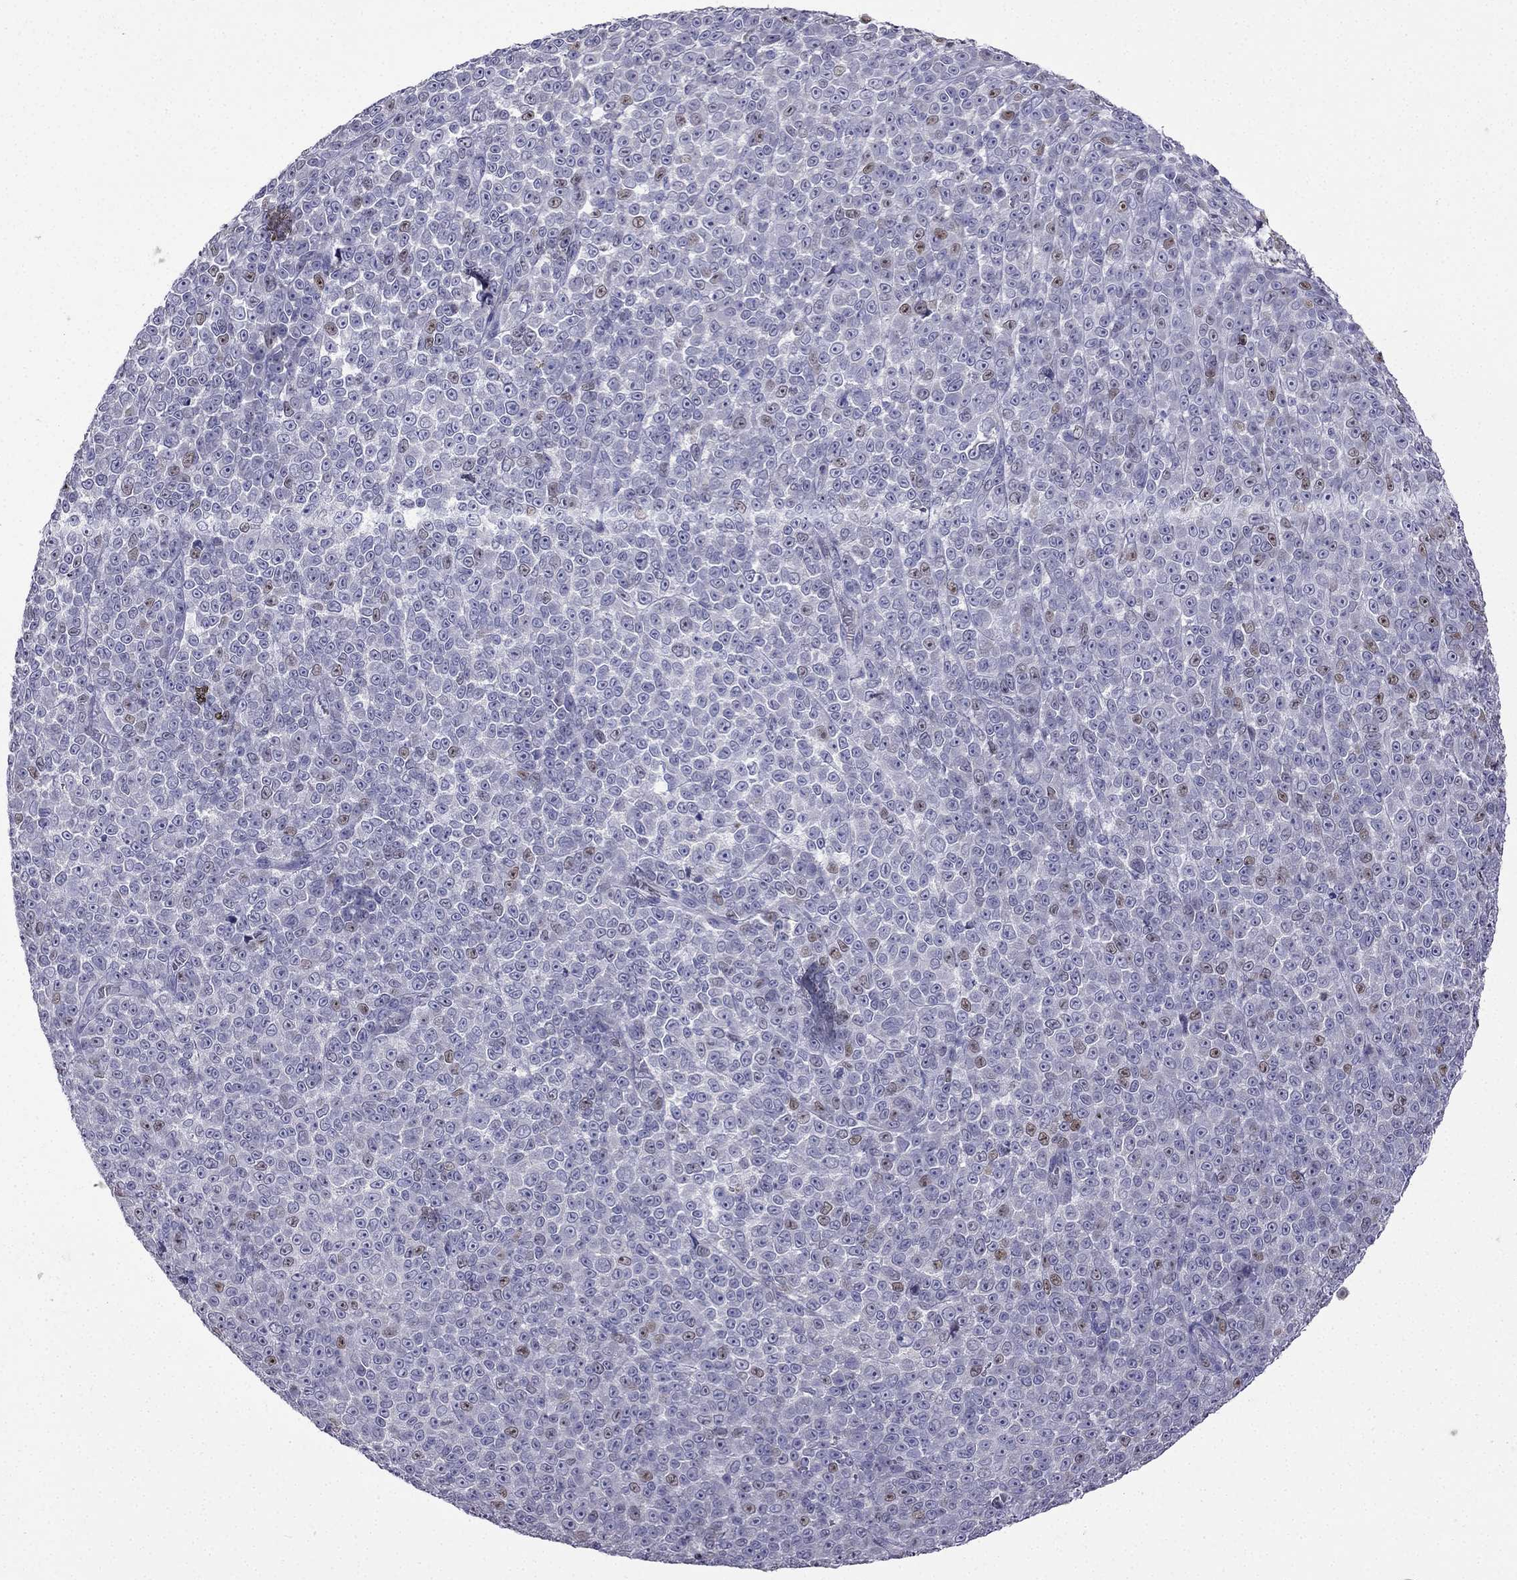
{"staining": {"intensity": "moderate", "quantity": "<25%", "location": "nuclear"}, "tissue": "melanoma", "cell_type": "Tumor cells", "image_type": "cancer", "snomed": [{"axis": "morphology", "description": "Malignant melanoma, NOS"}, {"axis": "topography", "description": "Skin"}], "caption": "A brown stain shows moderate nuclear staining of a protein in melanoma tumor cells. The protein of interest is shown in brown color, while the nuclei are stained blue.", "gene": "UHRF1", "patient": {"sex": "female", "age": 95}}